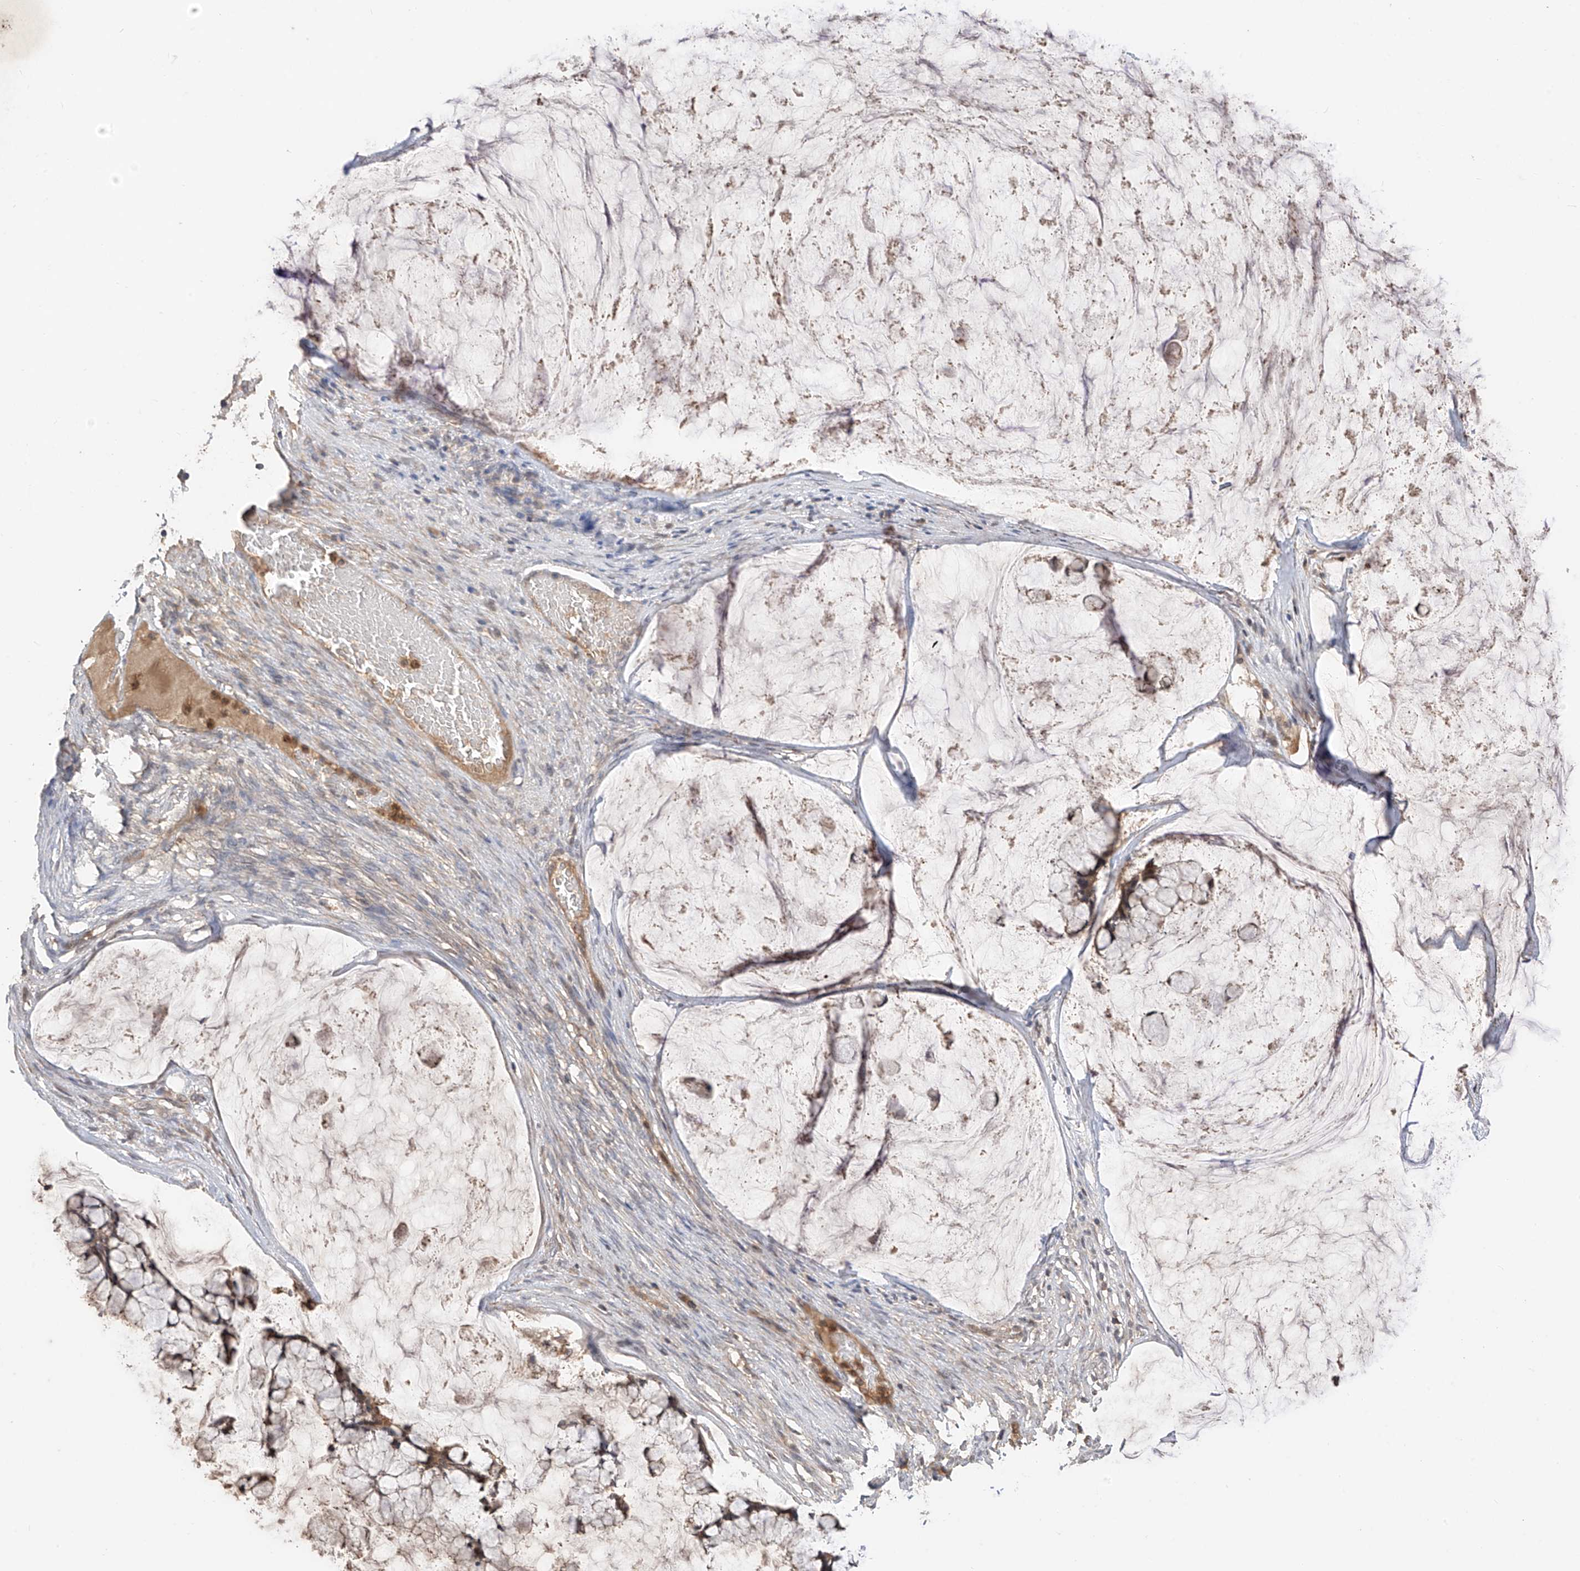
{"staining": {"intensity": "moderate", "quantity": "25%-75%", "location": "cytoplasmic/membranous"}, "tissue": "ovarian cancer", "cell_type": "Tumor cells", "image_type": "cancer", "snomed": [{"axis": "morphology", "description": "Cystadenocarcinoma, mucinous, NOS"}, {"axis": "topography", "description": "Ovary"}], "caption": "Protein positivity by immunohistochemistry (IHC) exhibits moderate cytoplasmic/membranous expression in about 25%-75% of tumor cells in ovarian cancer (mucinous cystadenocarcinoma).", "gene": "CACNA2D4", "patient": {"sex": "female", "age": 42}}